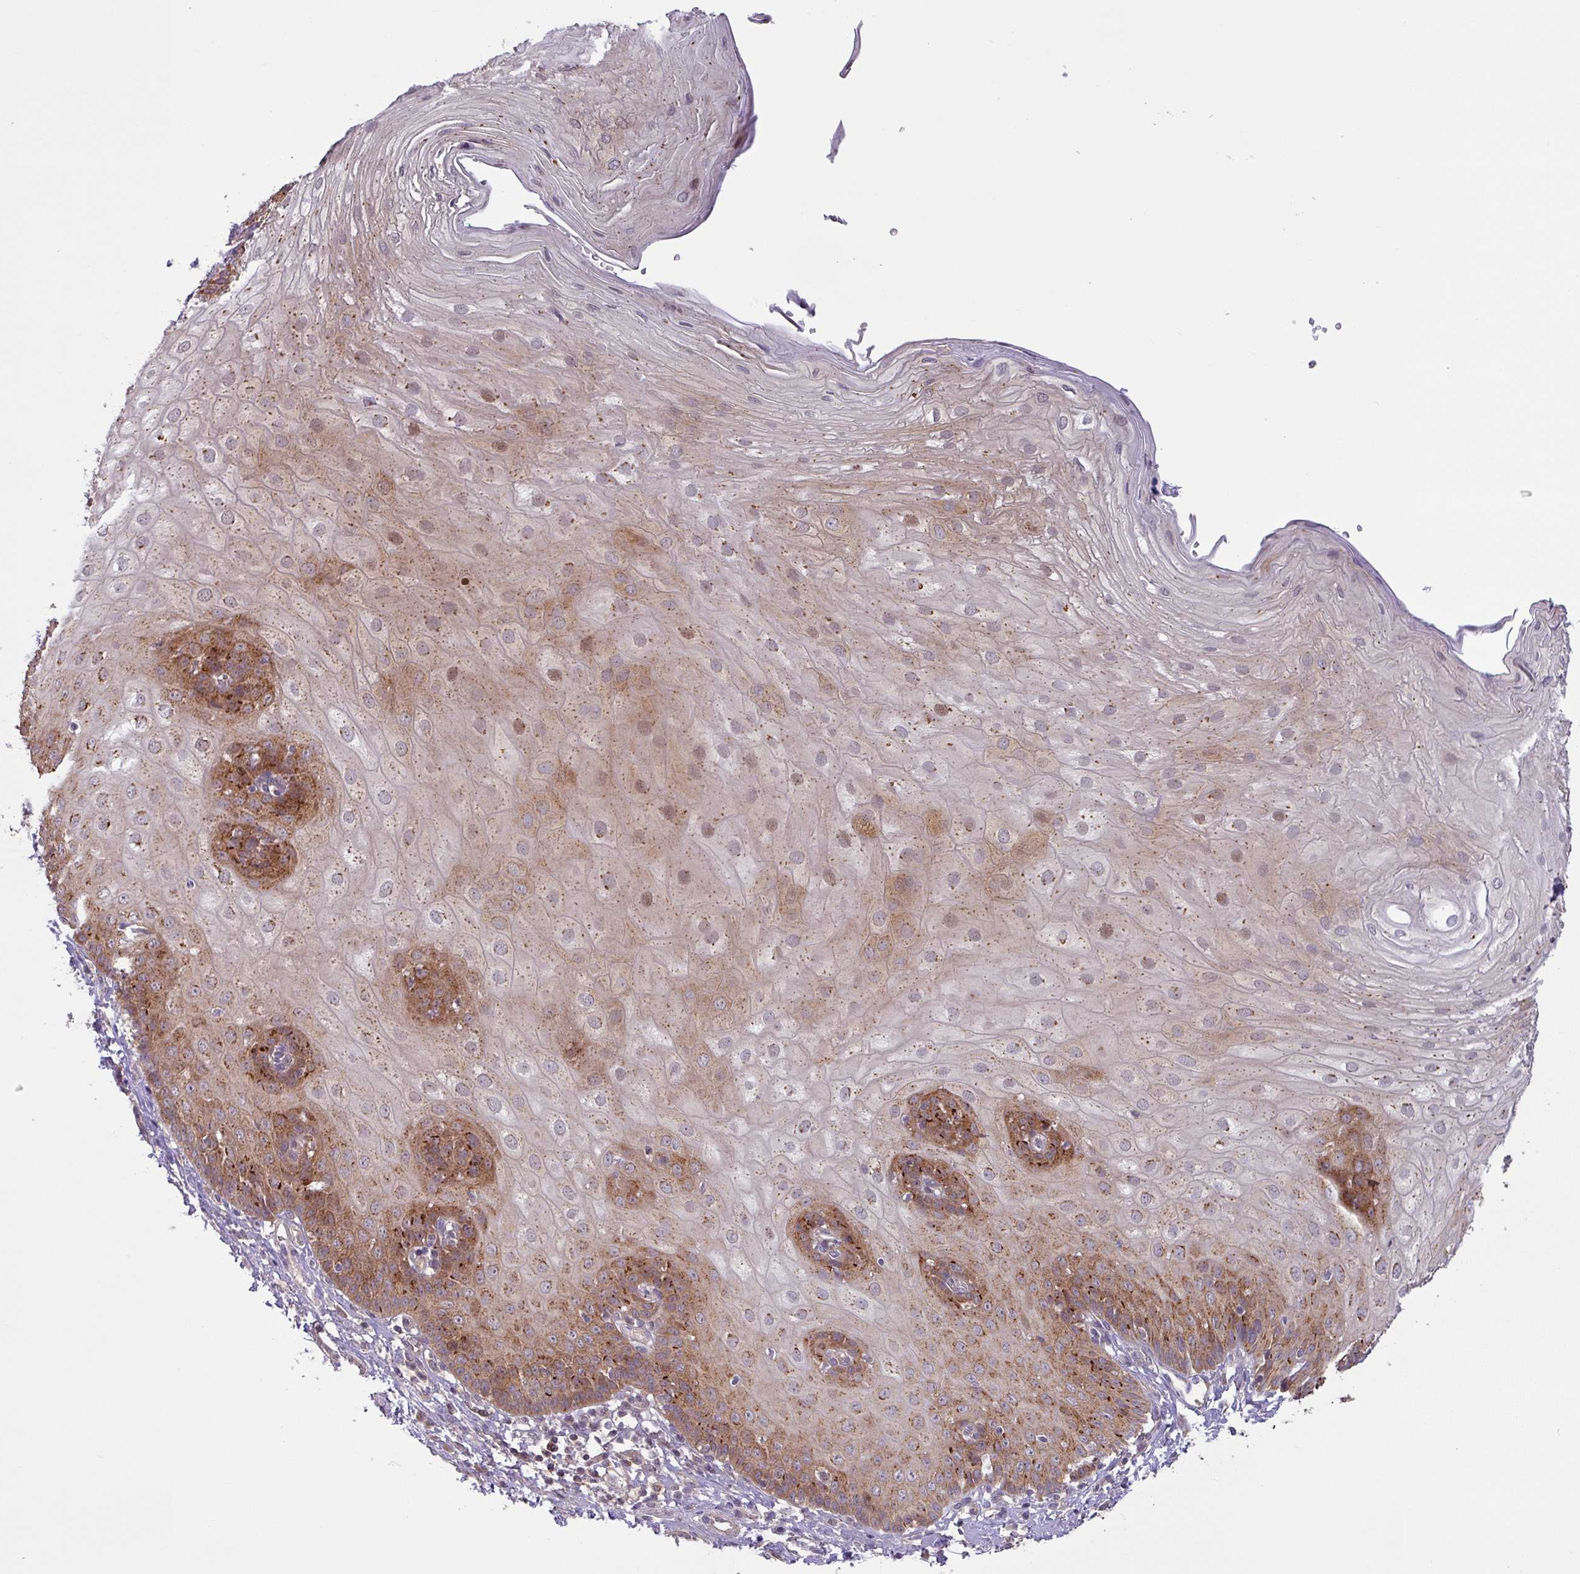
{"staining": {"intensity": "moderate", "quantity": "25%-75%", "location": "cytoplasmic/membranous"}, "tissue": "esophagus", "cell_type": "Squamous epithelial cells", "image_type": "normal", "snomed": [{"axis": "morphology", "description": "Normal tissue, NOS"}, {"axis": "topography", "description": "Esophagus"}], "caption": "Unremarkable esophagus shows moderate cytoplasmic/membranous expression in about 25%-75% of squamous epithelial cells The staining was performed using DAB (3,3'-diaminobenzidine) to visualize the protein expression in brown, while the nuclei were stained in blue with hematoxylin (Magnification: 20x)..", "gene": "GALNT12", "patient": {"sex": "male", "age": 69}}